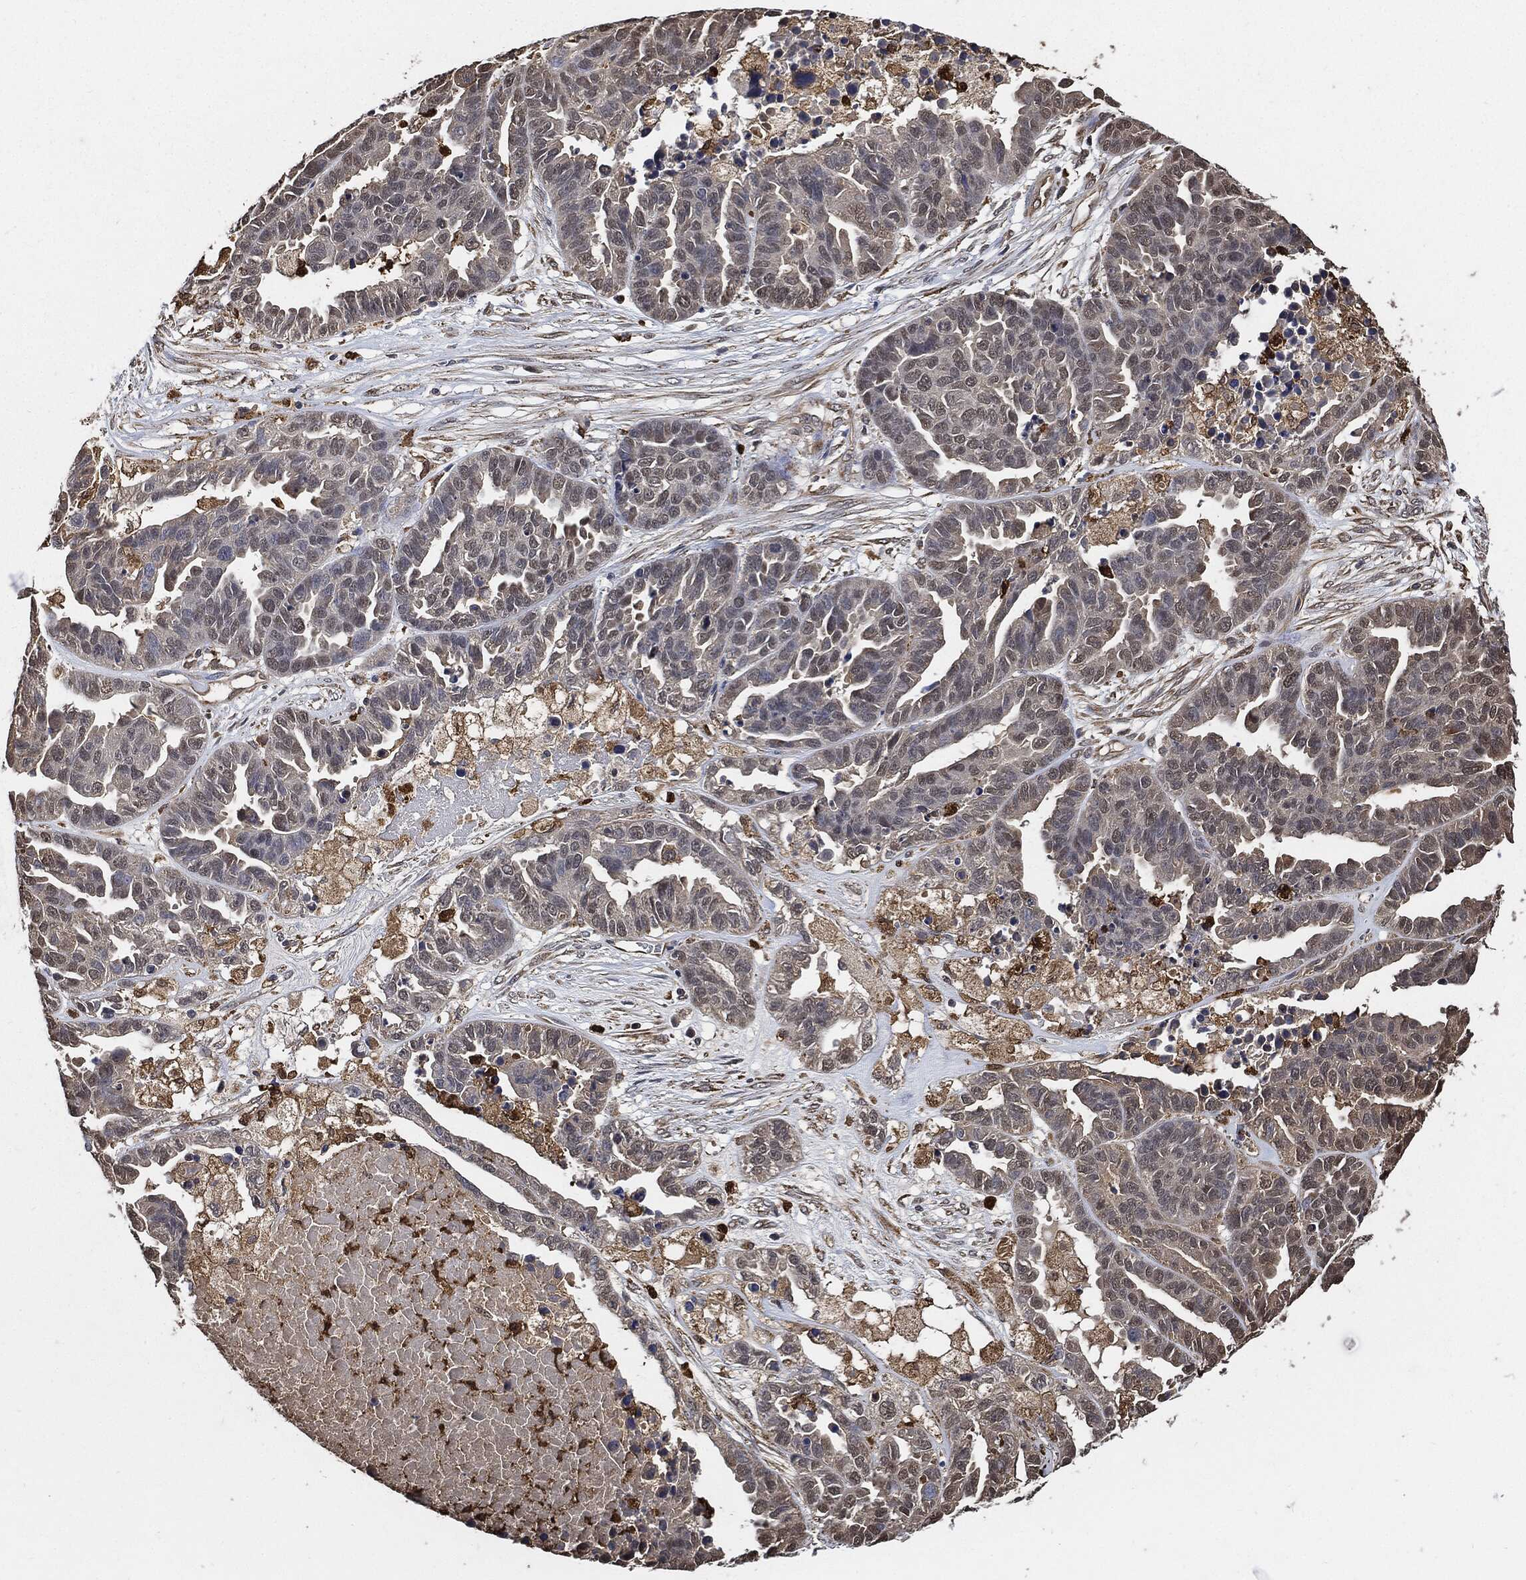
{"staining": {"intensity": "negative", "quantity": "none", "location": "none"}, "tissue": "ovarian cancer", "cell_type": "Tumor cells", "image_type": "cancer", "snomed": [{"axis": "morphology", "description": "Cystadenocarcinoma, serous, NOS"}, {"axis": "topography", "description": "Ovary"}], "caption": "DAB (3,3'-diaminobenzidine) immunohistochemical staining of ovarian cancer (serous cystadenocarcinoma) demonstrates no significant expression in tumor cells.", "gene": "S100A9", "patient": {"sex": "female", "age": 87}}